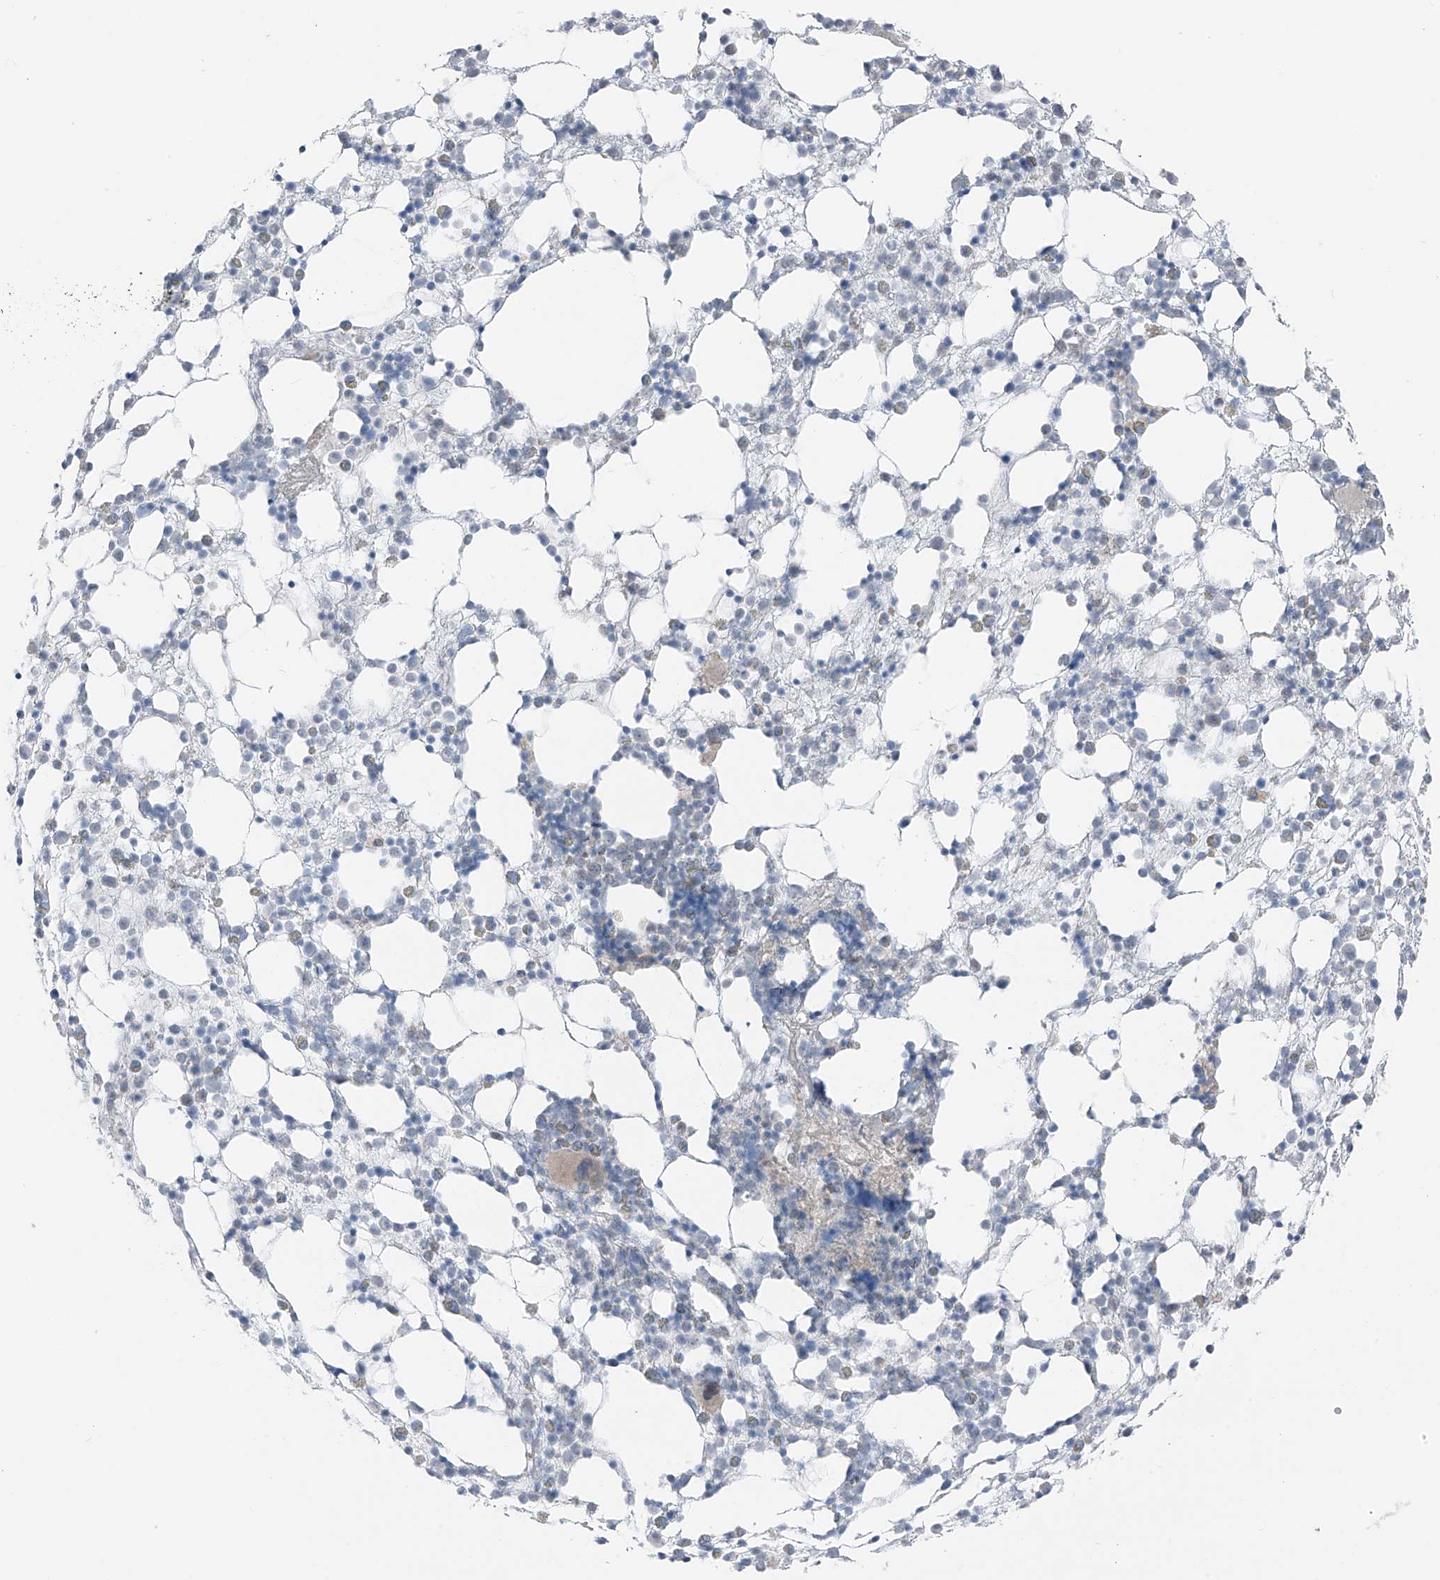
{"staining": {"intensity": "negative", "quantity": "none", "location": "none"}, "tissue": "bone marrow", "cell_type": "Hematopoietic cells", "image_type": "normal", "snomed": [{"axis": "morphology", "description": "Normal tissue, NOS"}, {"axis": "topography", "description": "Bone marrow"}], "caption": "This is an immunohistochemistry image of normal human bone marrow. There is no expression in hematopoietic cells.", "gene": "PRDM6", "patient": {"sex": "female", "age": 57}}